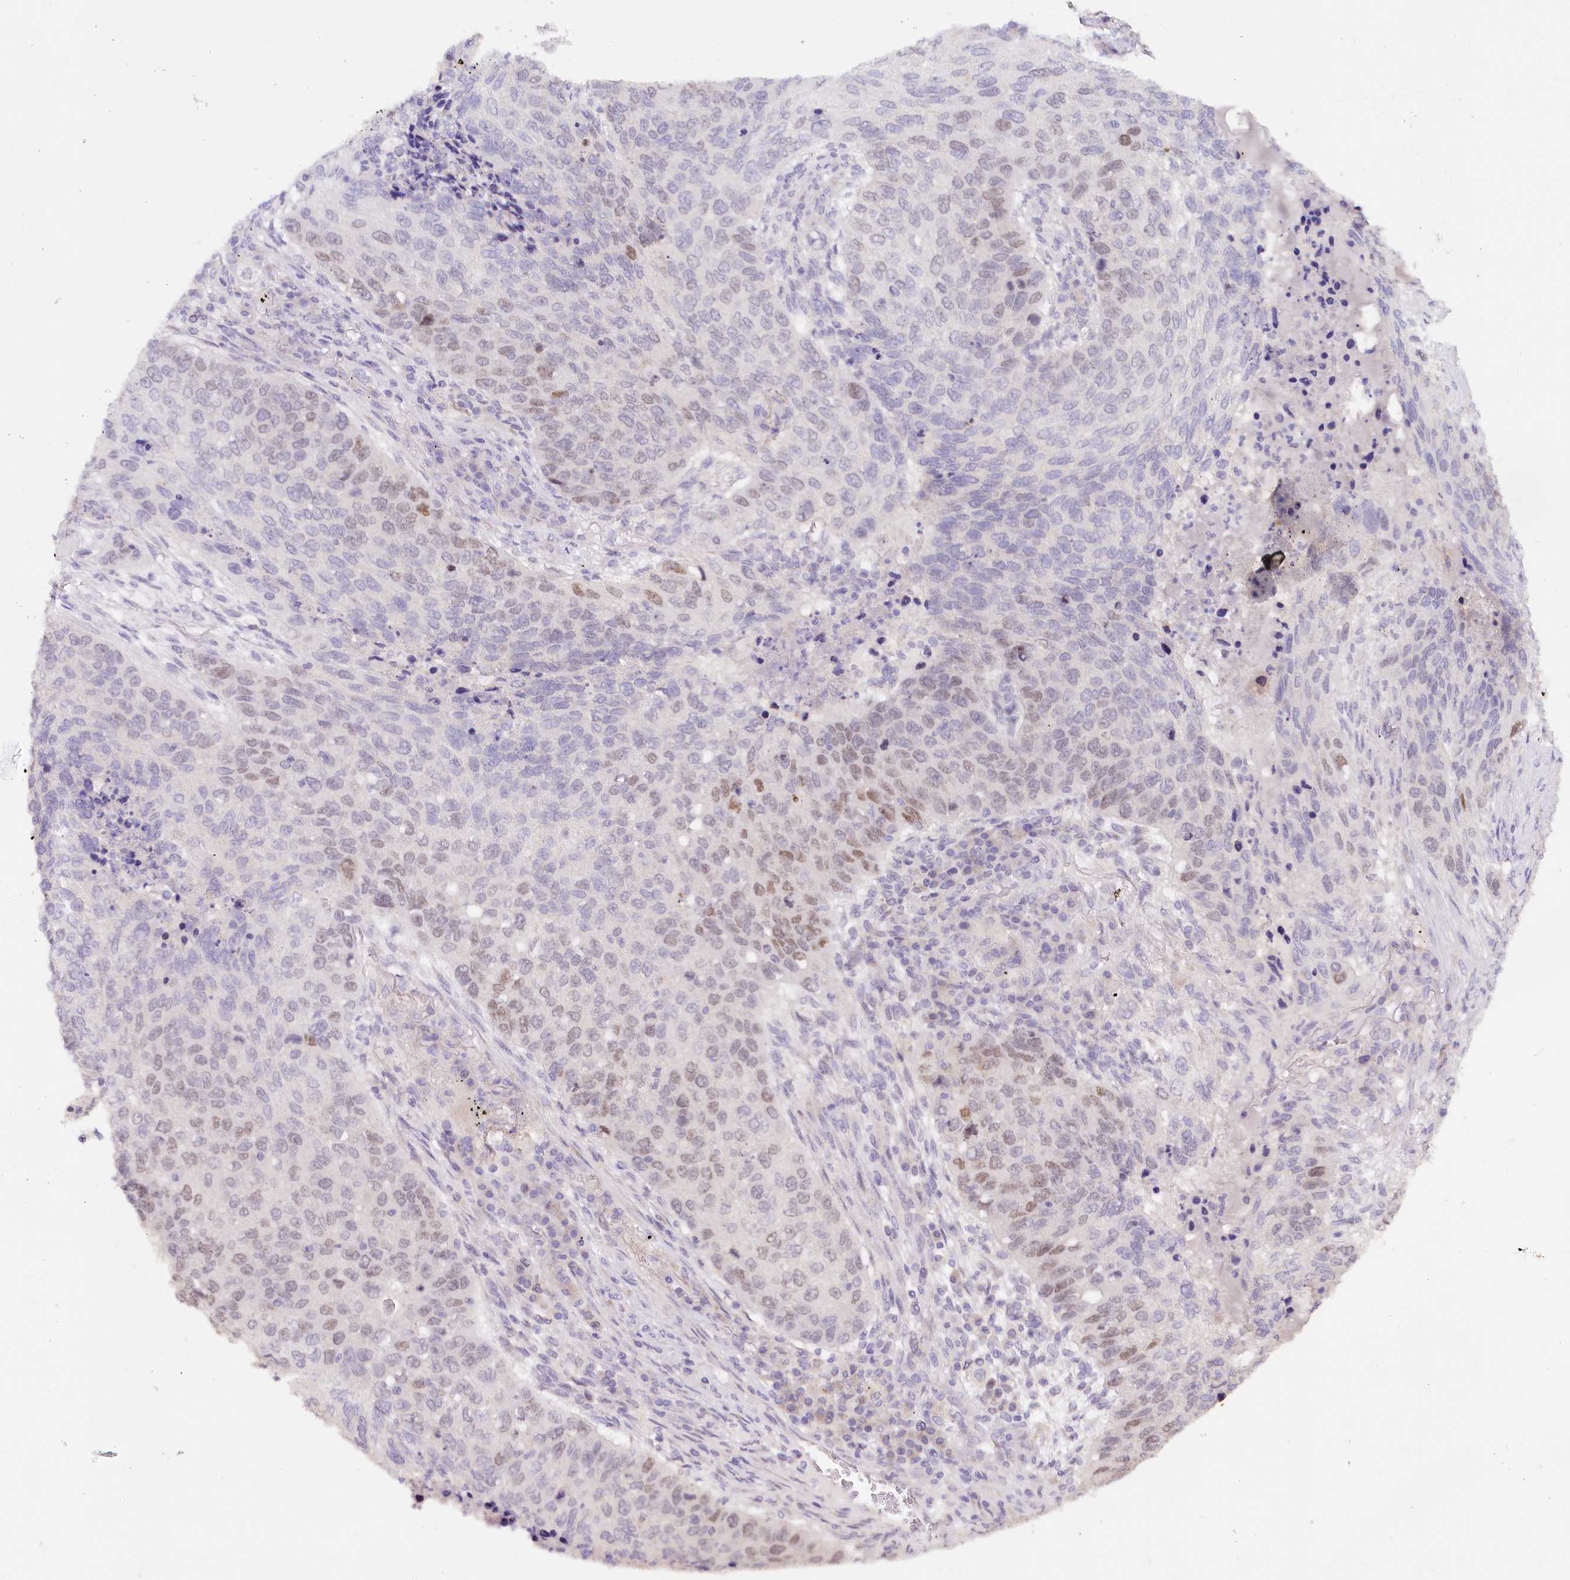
{"staining": {"intensity": "moderate", "quantity": "<25%", "location": "nuclear"}, "tissue": "lung cancer", "cell_type": "Tumor cells", "image_type": "cancer", "snomed": [{"axis": "morphology", "description": "Squamous cell carcinoma, NOS"}, {"axis": "topography", "description": "Lung"}], "caption": "Protein staining of lung cancer tissue demonstrates moderate nuclear positivity in approximately <25% of tumor cells.", "gene": "TP53", "patient": {"sex": "female", "age": 63}}